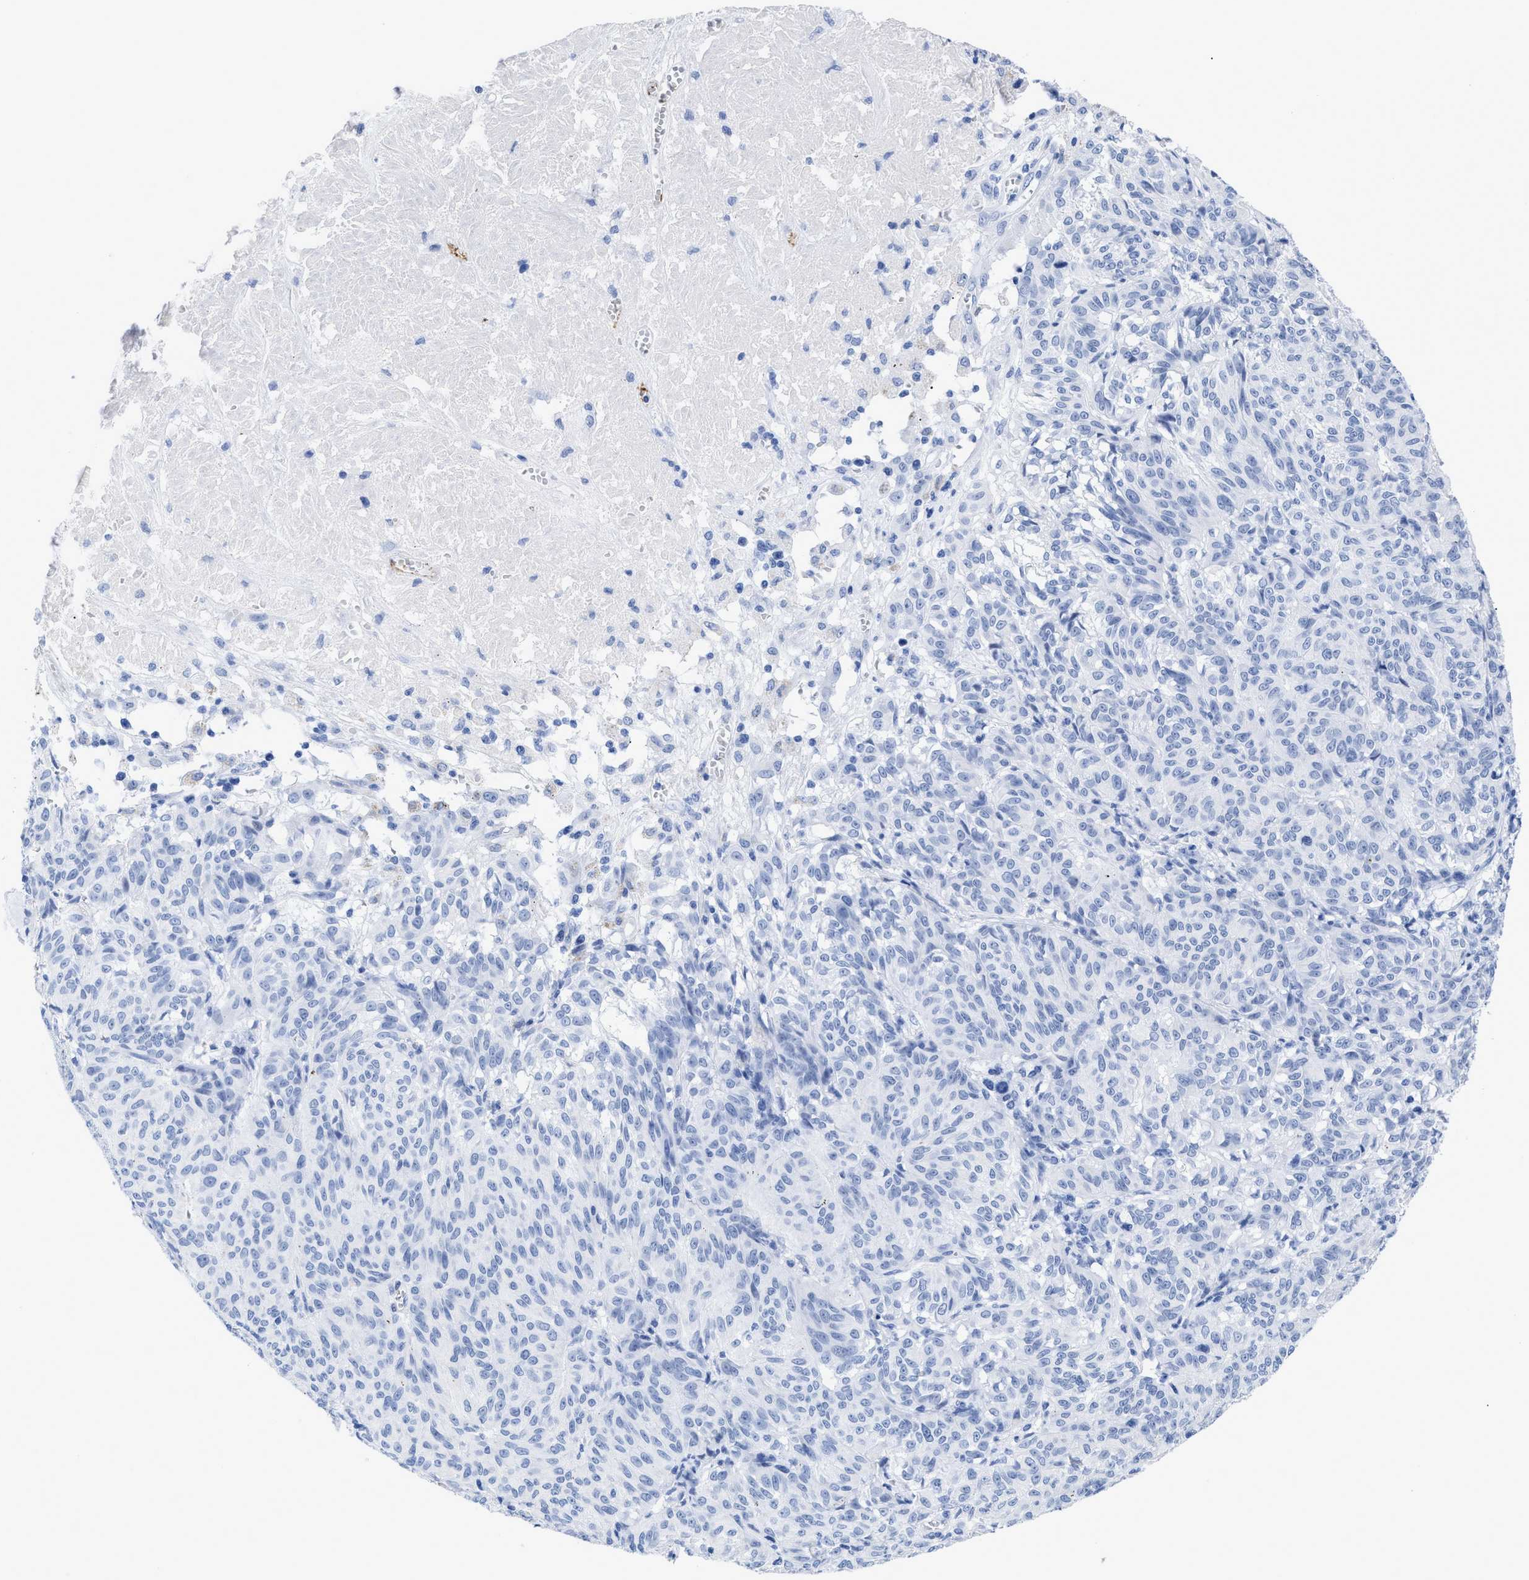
{"staining": {"intensity": "negative", "quantity": "none", "location": "none"}, "tissue": "melanoma", "cell_type": "Tumor cells", "image_type": "cancer", "snomed": [{"axis": "morphology", "description": "Malignant melanoma, NOS"}, {"axis": "topography", "description": "Skin"}], "caption": "Immunohistochemical staining of malignant melanoma exhibits no significant staining in tumor cells.", "gene": "DUSP26", "patient": {"sex": "female", "age": 72}}